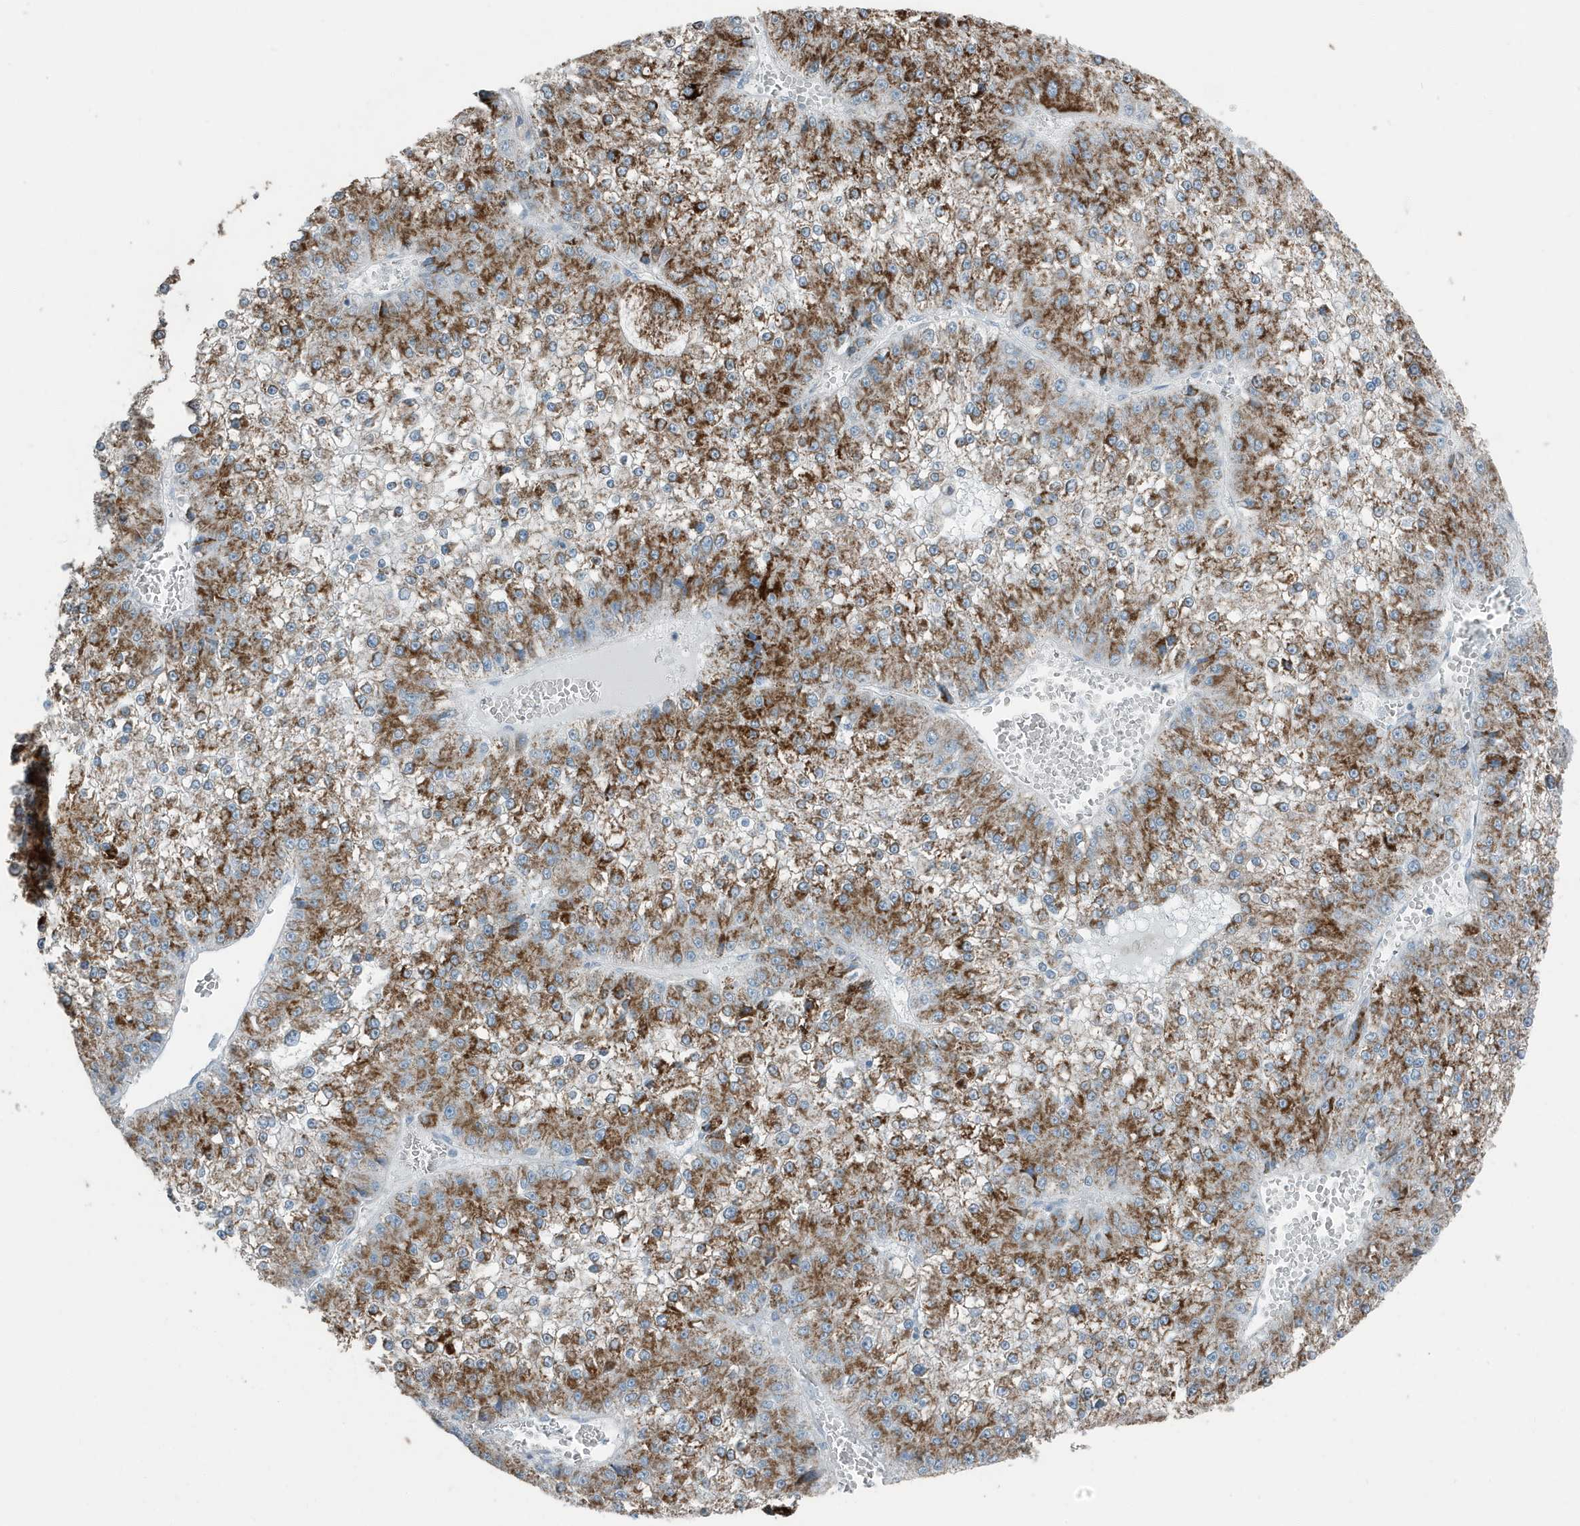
{"staining": {"intensity": "moderate", "quantity": ">75%", "location": "cytoplasmic/membranous"}, "tissue": "liver cancer", "cell_type": "Tumor cells", "image_type": "cancer", "snomed": [{"axis": "morphology", "description": "Carcinoma, Hepatocellular, NOS"}, {"axis": "topography", "description": "Liver"}], "caption": "A micrograph showing moderate cytoplasmic/membranous expression in about >75% of tumor cells in liver hepatocellular carcinoma, as visualized by brown immunohistochemical staining.", "gene": "FAM162A", "patient": {"sex": "female", "age": 73}}